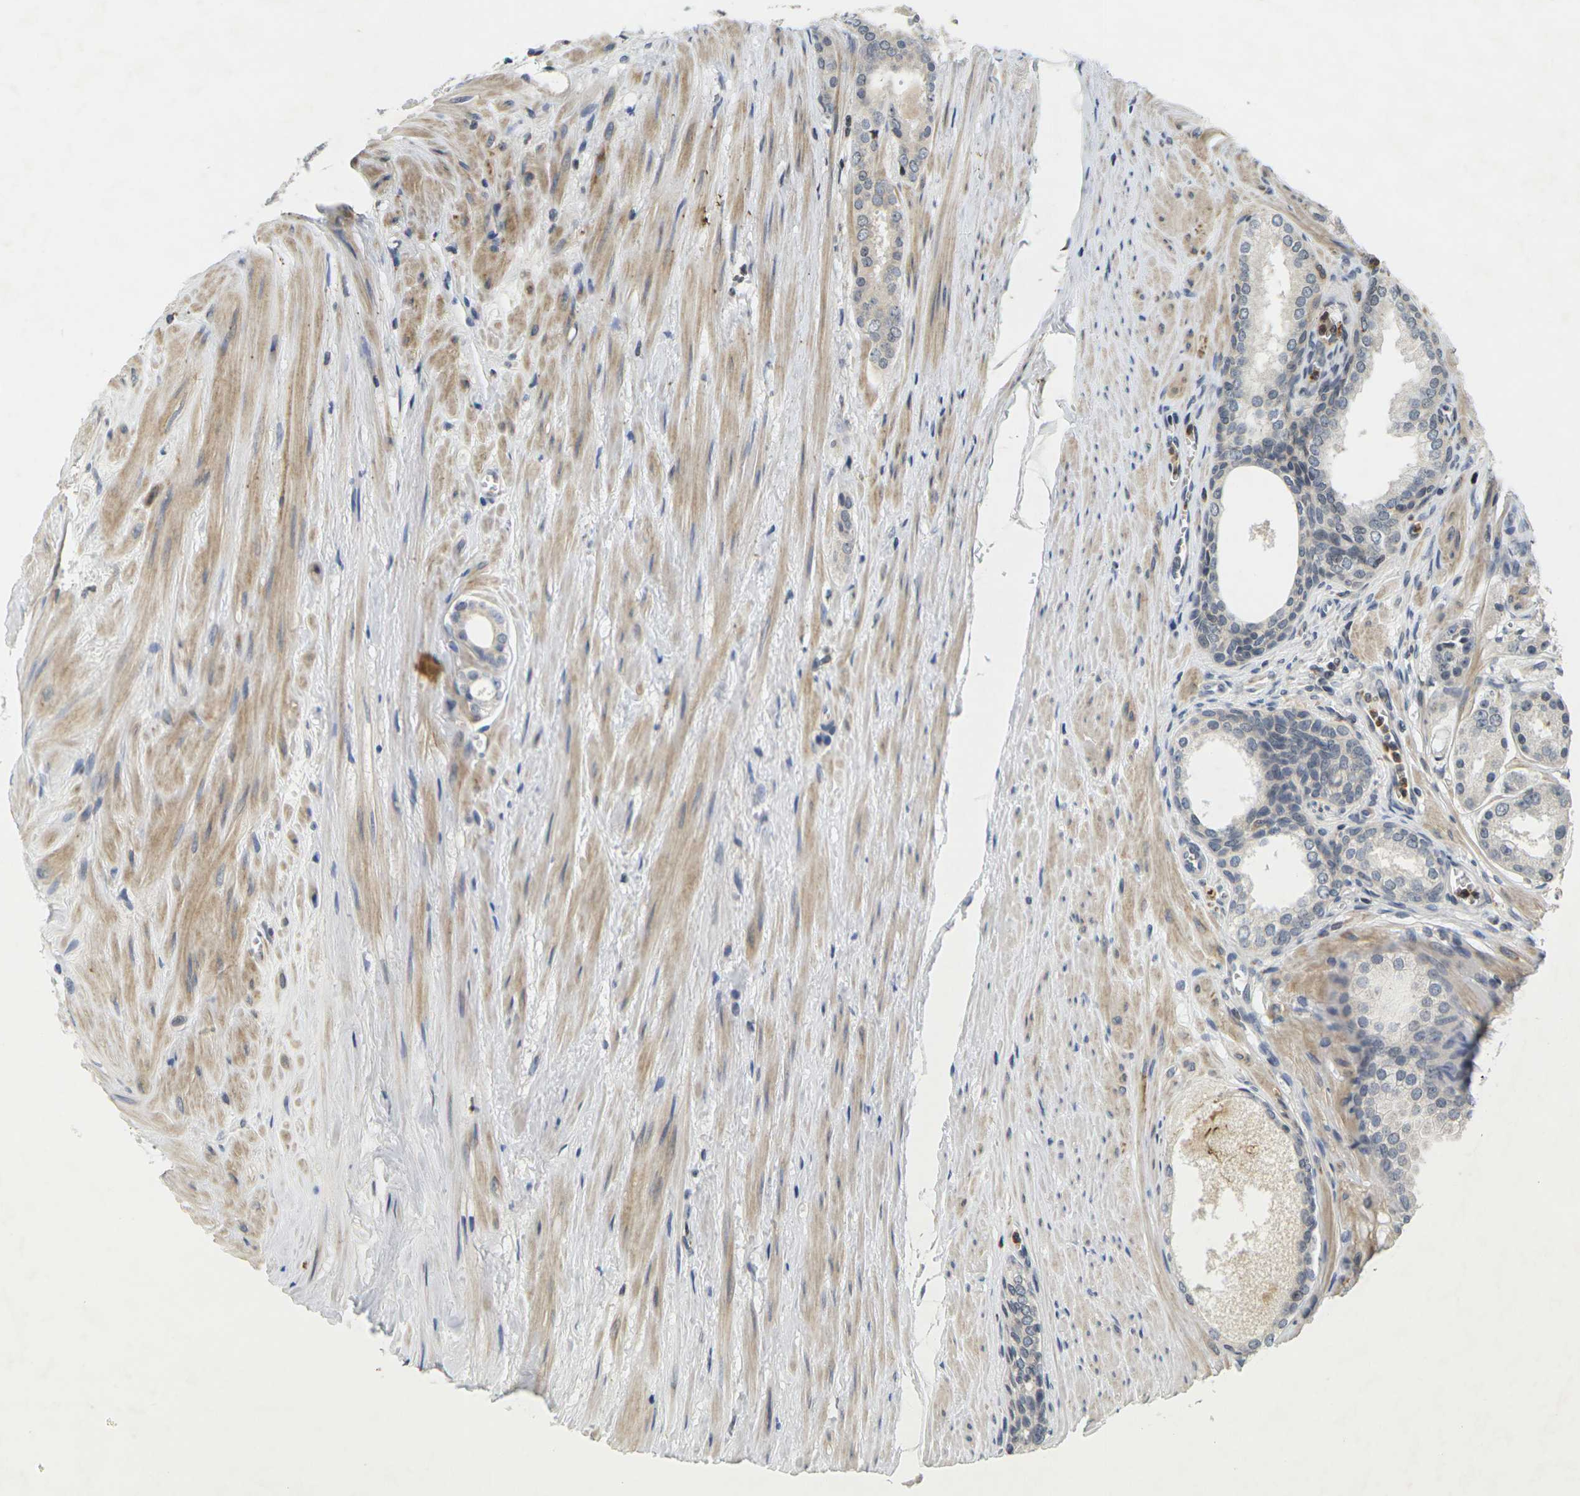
{"staining": {"intensity": "weak", "quantity": "<25%", "location": "cytoplasmic/membranous"}, "tissue": "prostate cancer", "cell_type": "Tumor cells", "image_type": "cancer", "snomed": [{"axis": "morphology", "description": "Adenocarcinoma, Low grade"}, {"axis": "topography", "description": "Prostate"}], "caption": "High power microscopy histopathology image of an immunohistochemistry (IHC) photomicrograph of prostate low-grade adenocarcinoma, revealing no significant expression in tumor cells.", "gene": "C1QC", "patient": {"sex": "male", "age": 57}}